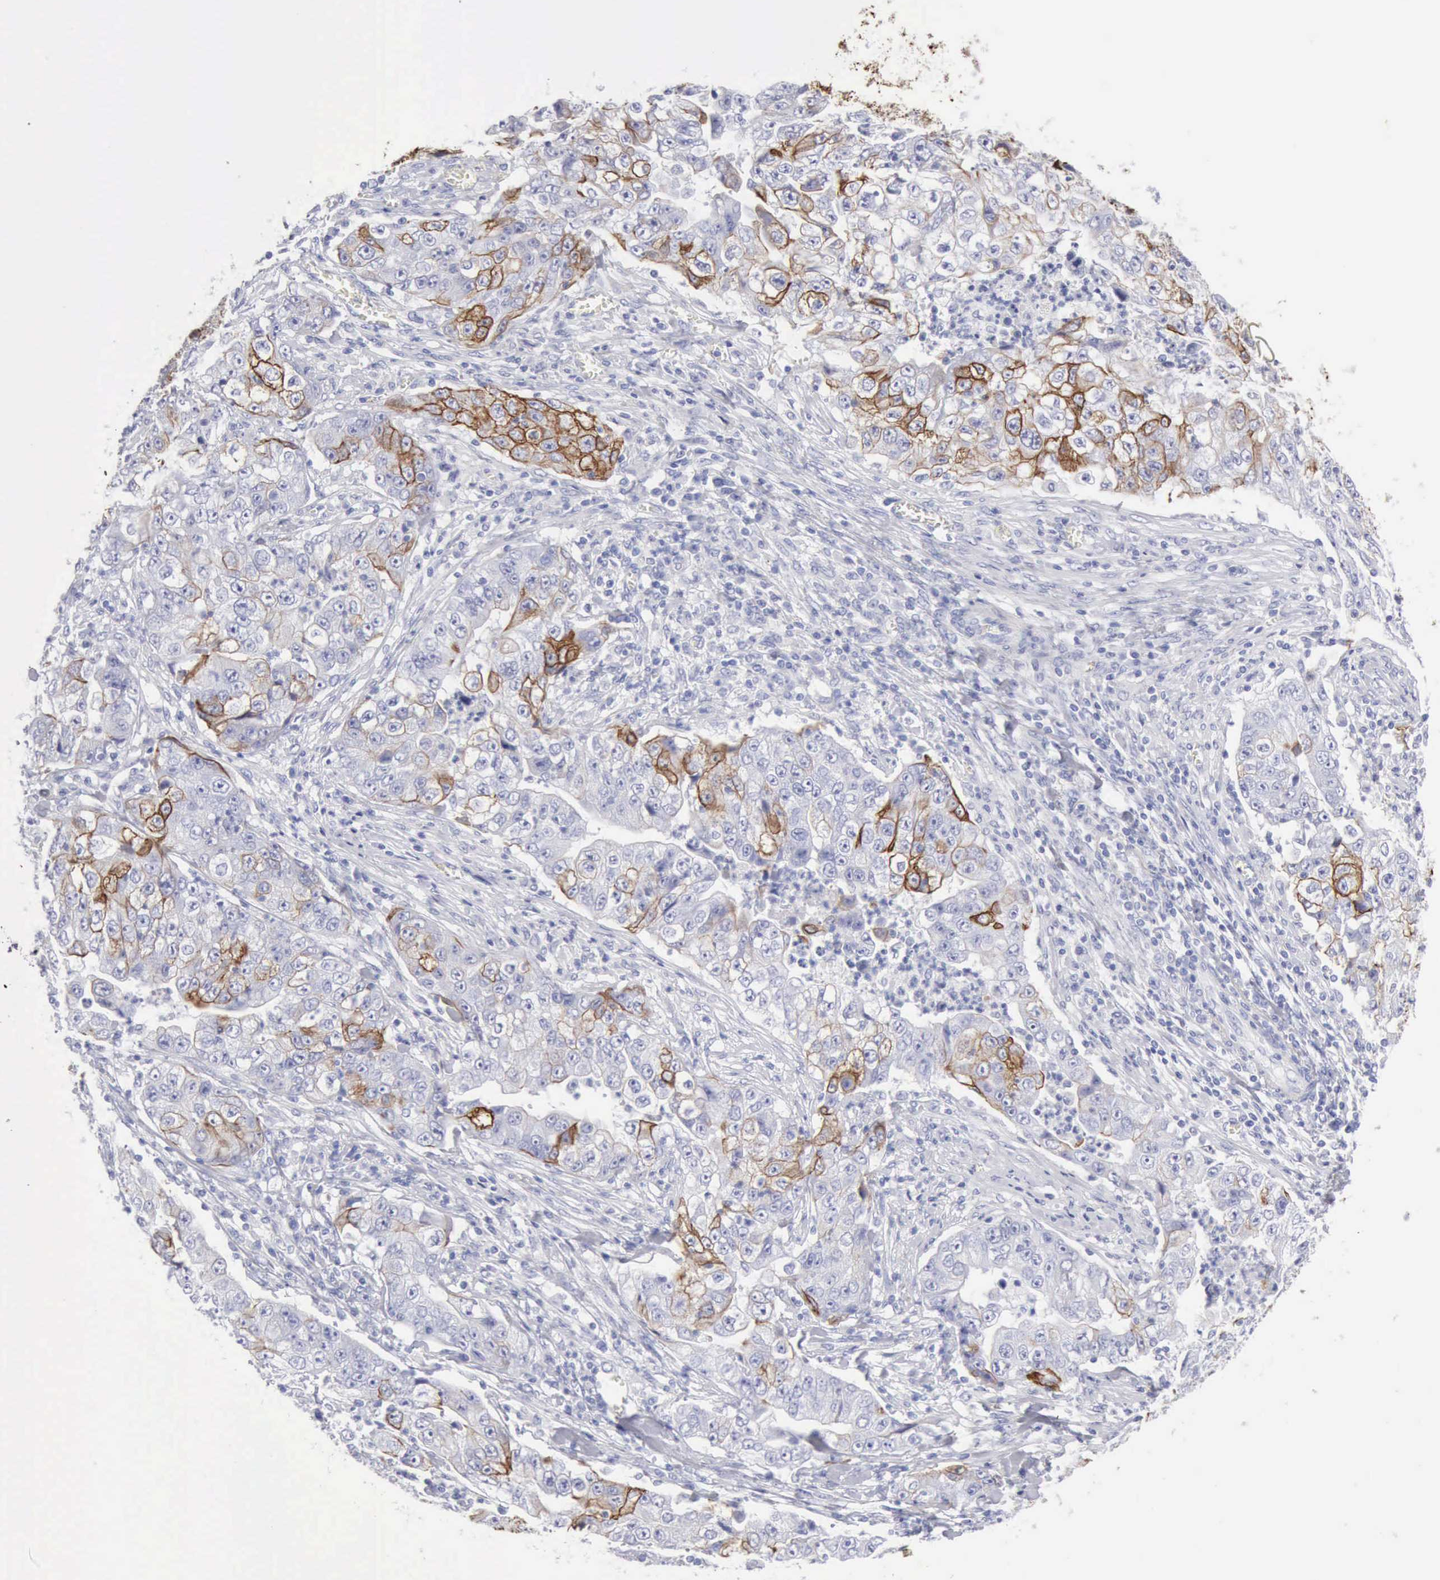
{"staining": {"intensity": "moderate", "quantity": "25%-75%", "location": "cytoplasmic/membranous"}, "tissue": "lung cancer", "cell_type": "Tumor cells", "image_type": "cancer", "snomed": [{"axis": "morphology", "description": "Squamous cell carcinoma, NOS"}, {"axis": "topography", "description": "Lung"}], "caption": "Immunohistochemical staining of lung cancer exhibits medium levels of moderate cytoplasmic/membranous protein expression in about 25%-75% of tumor cells.", "gene": "KRT5", "patient": {"sex": "male", "age": 64}}